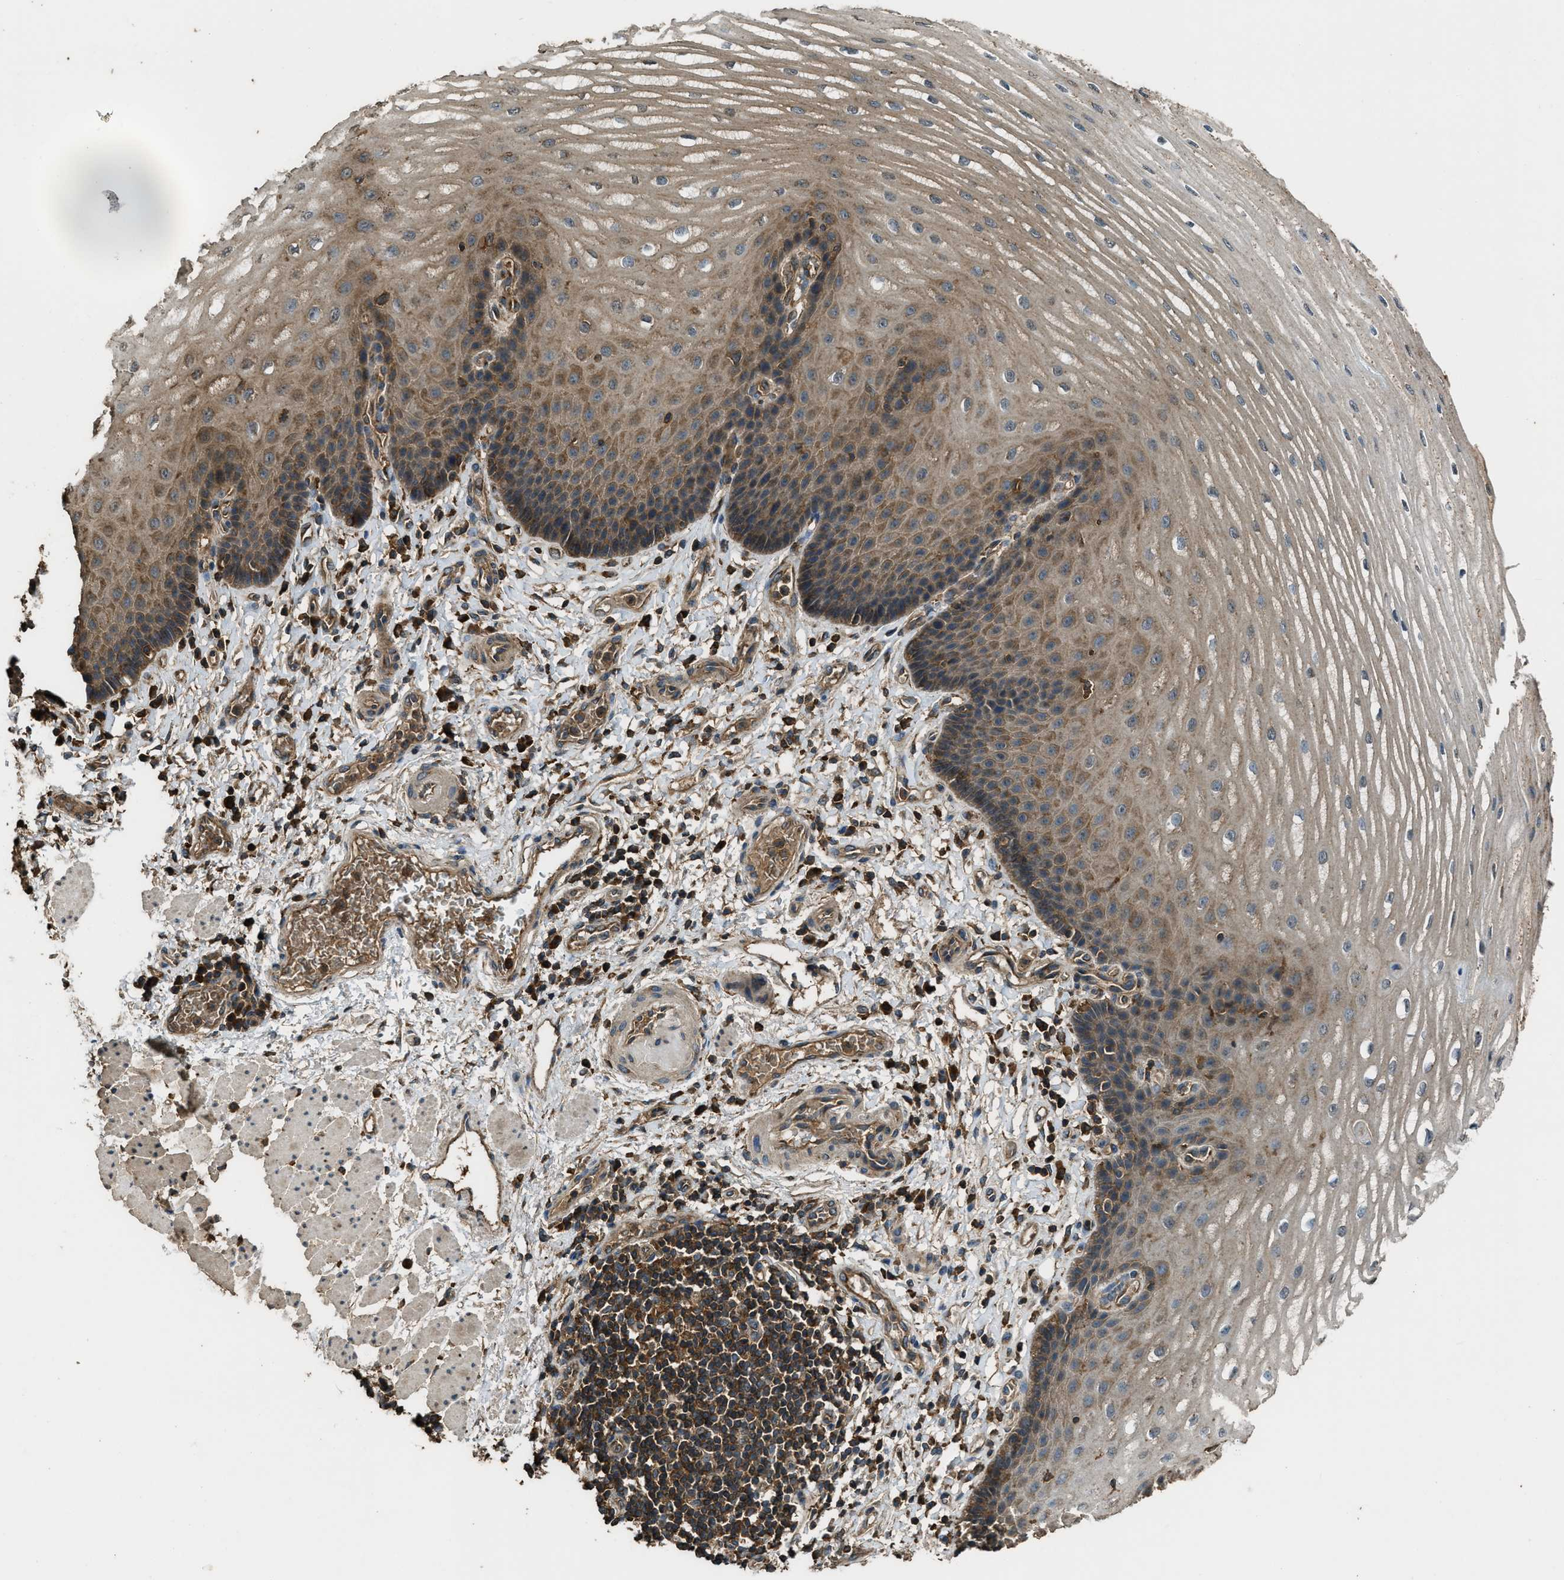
{"staining": {"intensity": "moderate", "quantity": ">75%", "location": "cytoplasmic/membranous"}, "tissue": "esophagus", "cell_type": "Squamous epithelial cells", "image_type": "normal", "snomed": [{"axis": "morphology", "description": "Normal tissue, NOS"}, {"axis": "topography", "description": "Esophagus"}], "caption": "About >75% of squamous epithelial cells in unremarkable esophagus demonstrate moderate cytoplasmic/membranous protein positivity as visualized by brown immunohistochemical staining.", "gene": "MAP3K8", "patient": {"sex": "male", "age": 54}}